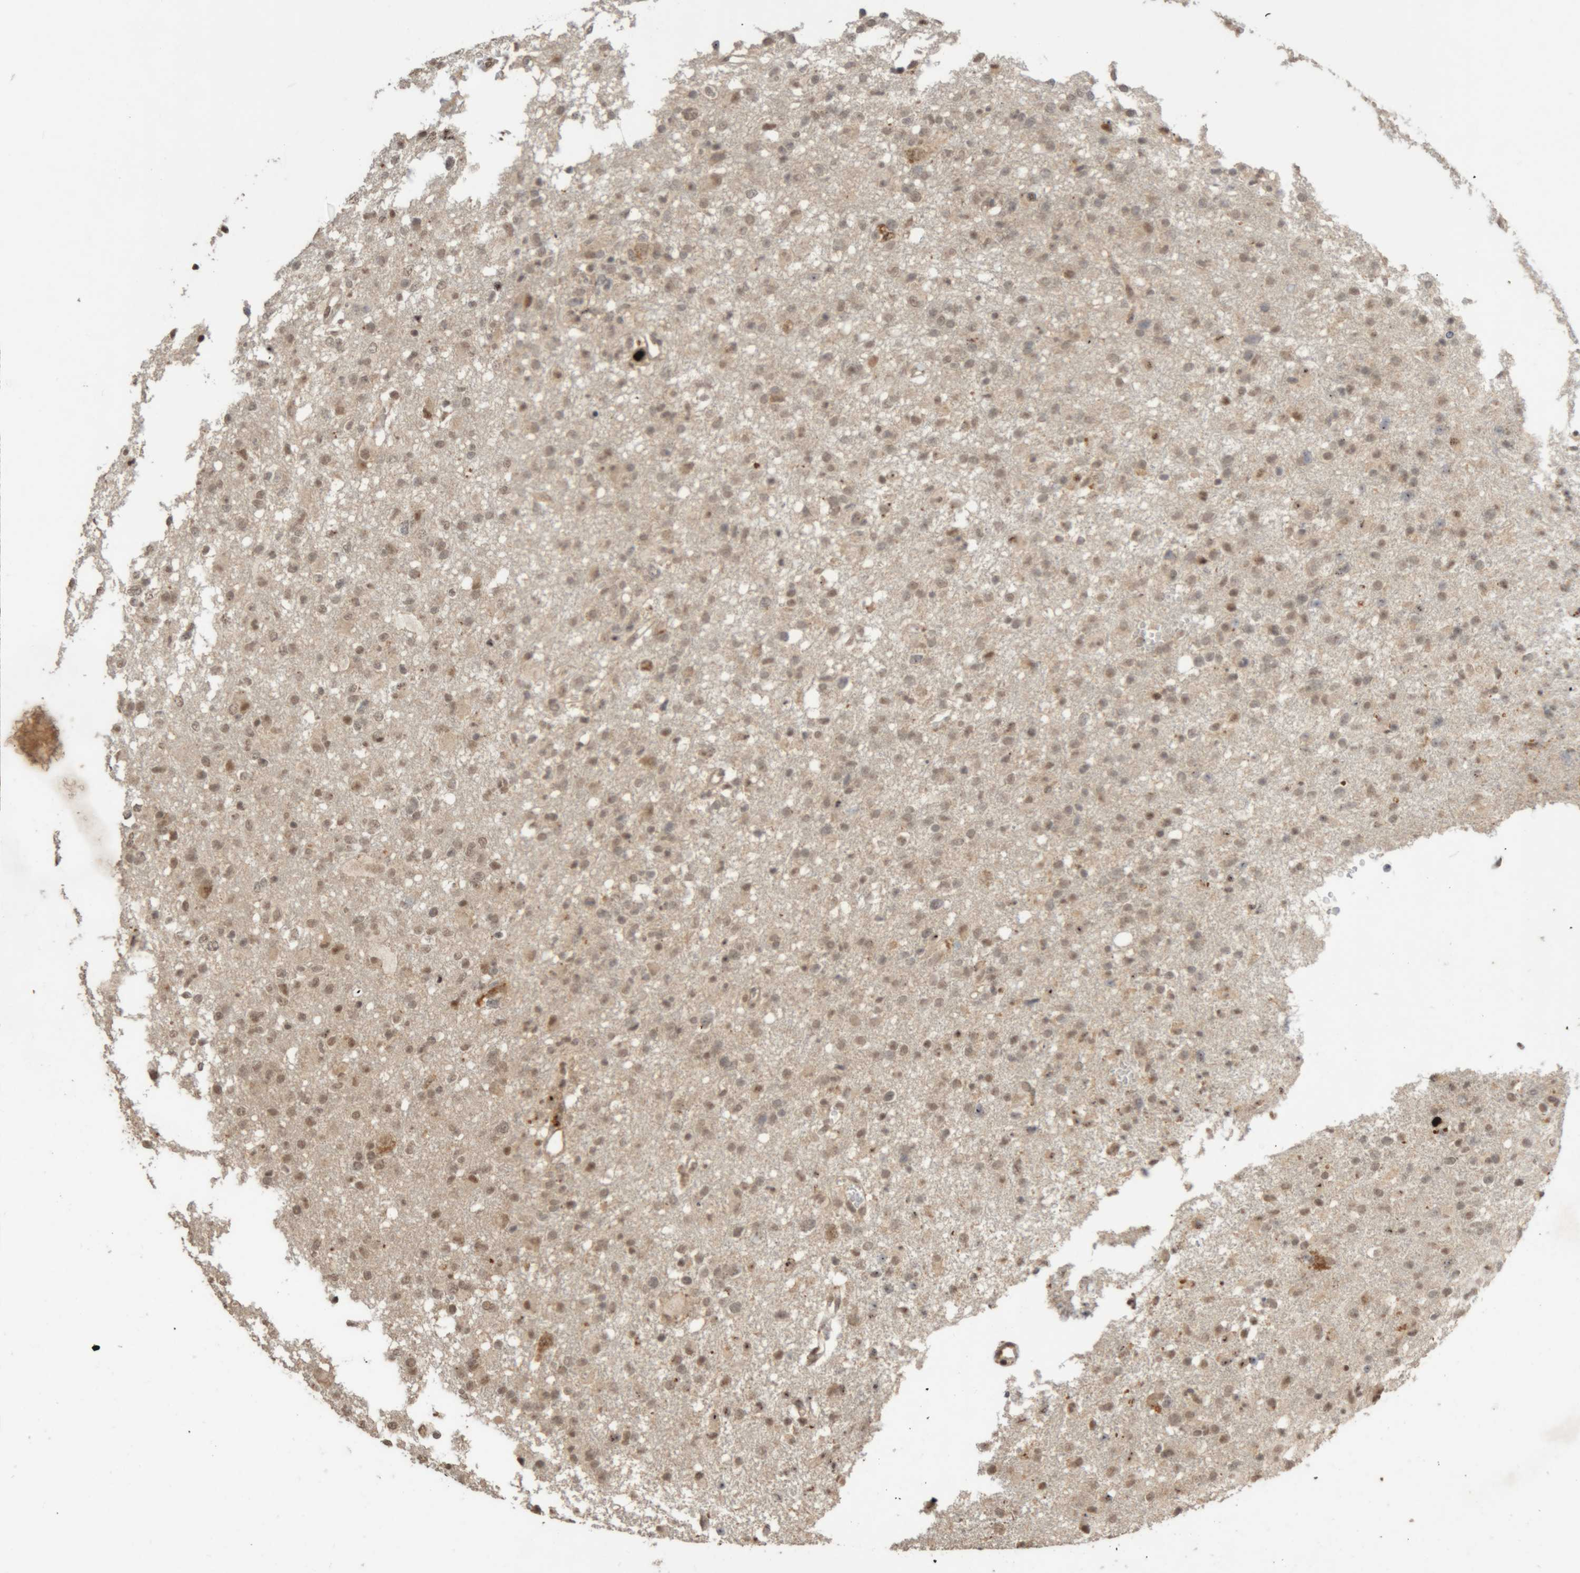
{"staining": {"intensity": "weak", "quantity": "25%-75%", "location": "nuclear"}, "tissue": "glioma", "cell_type": "Tumor cells", "image_type": "cancer", "snomed": [{"axis": "morphology", "description": "Glioma, malignant, High grade"}, {"axis": "topography", "description": "Brain"}], "caption": "An immunohistochemistry image of neoplastic tissue is shown. Protein staining in brown labels weak nuclear positivity in malignant glioma (high-grade) within tumor cells.", "gene": "KEAP1", "patient": {"sex": "female", "age": 57}}